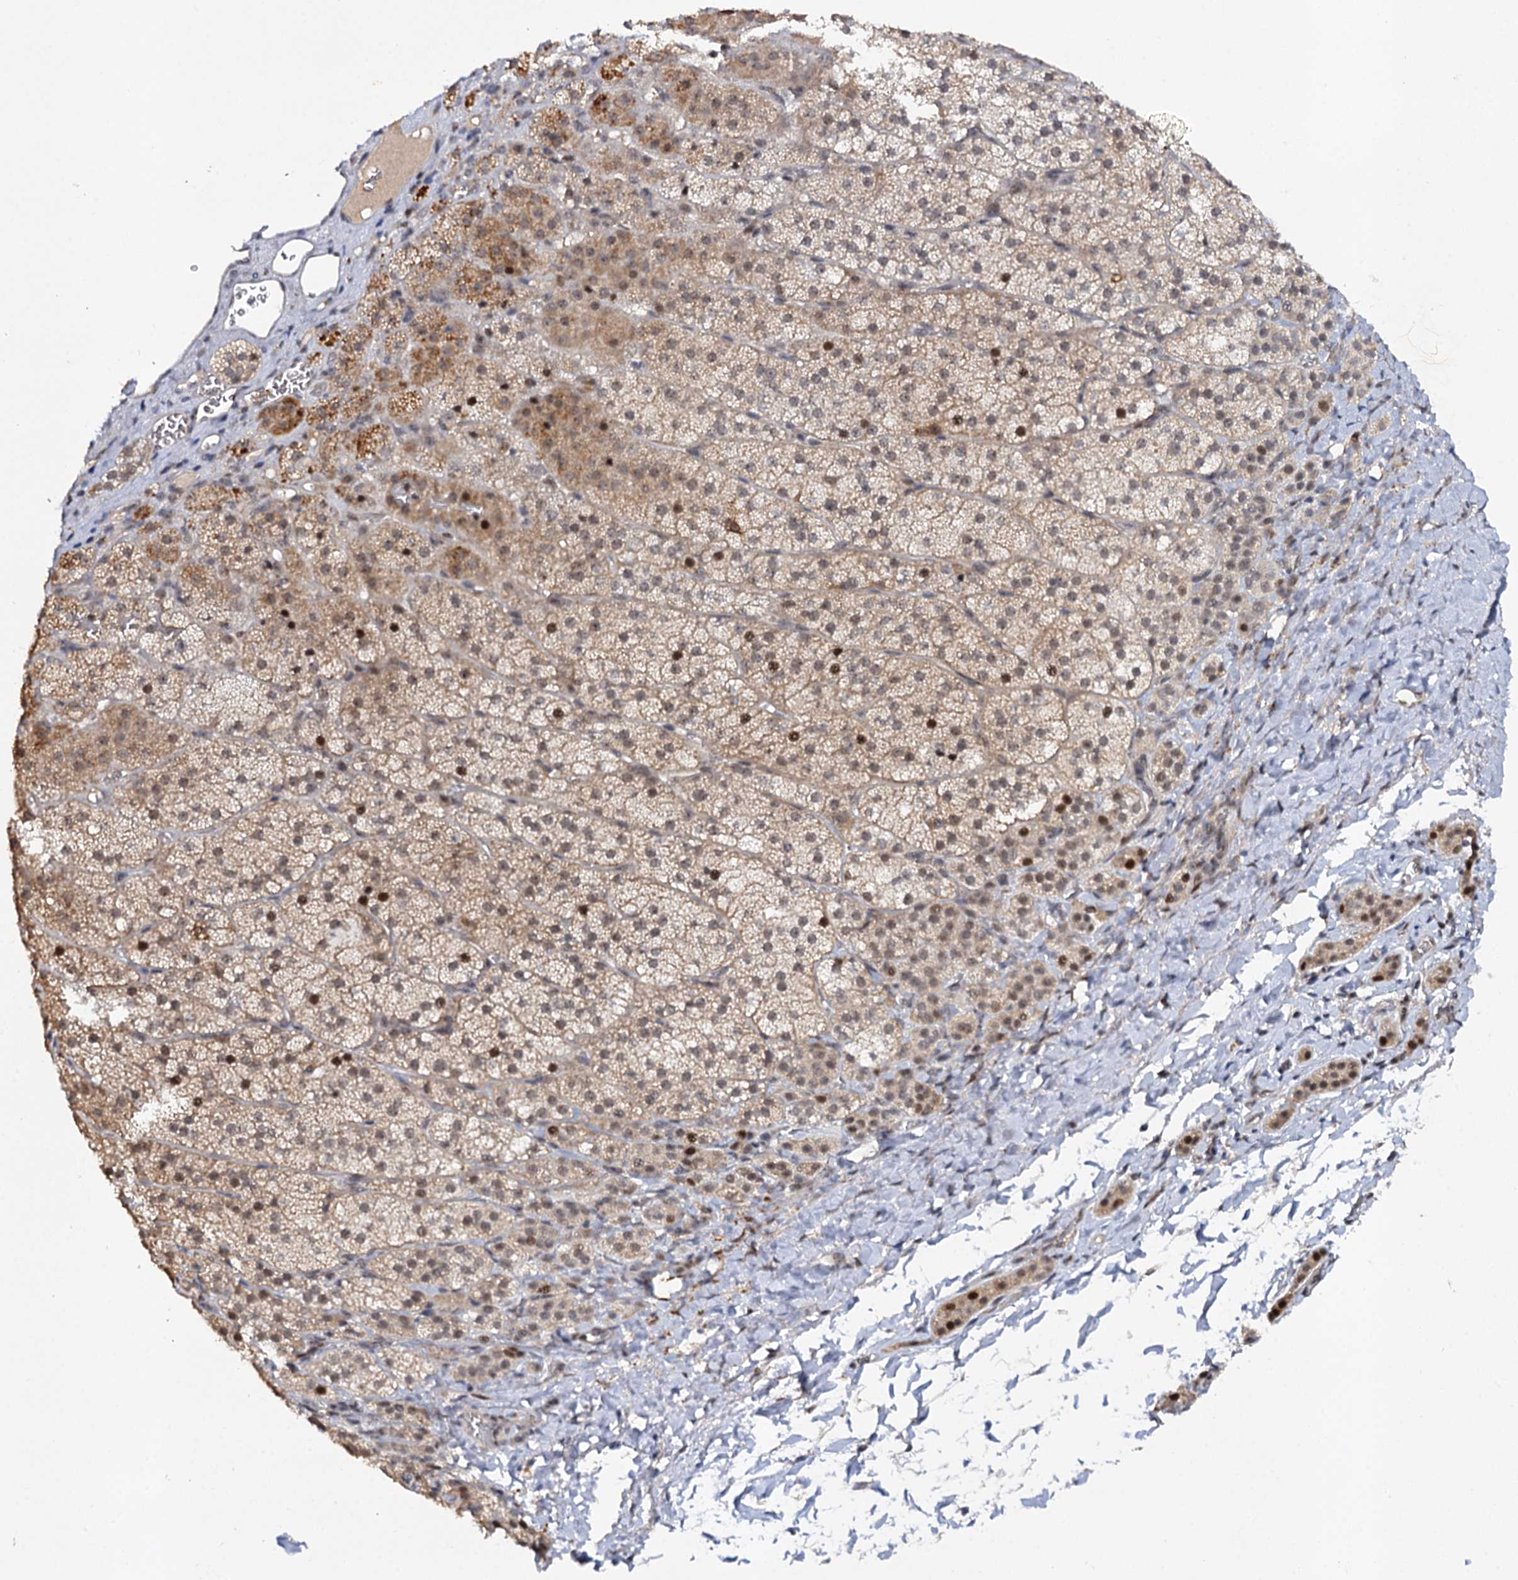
{"staining": {"intensity": "moderate", "quantity": "<25%", "location": "cytoplasmic/membranous,nuclear"}, "tissue": "adrenal gland", "cell_type": "Glandular cells", "image_type": "normal", "snomed": [{"axis": "morphology", "description": "Normal tissue, NOS"}, {"axis": "topography", "description": "Adrenal gland"}], "caption": "Unremarkable adrenal gland reveals moderate cytoplasmic/membranous,nuclear positivity in approximately <25% of glandular cells, visualized by immunohistochemistry. (brown staining indicates protein expression, while blue staining denotes nuclei).", "gene": "BUD13", "patient": {"sex": "female", "age": 44}}